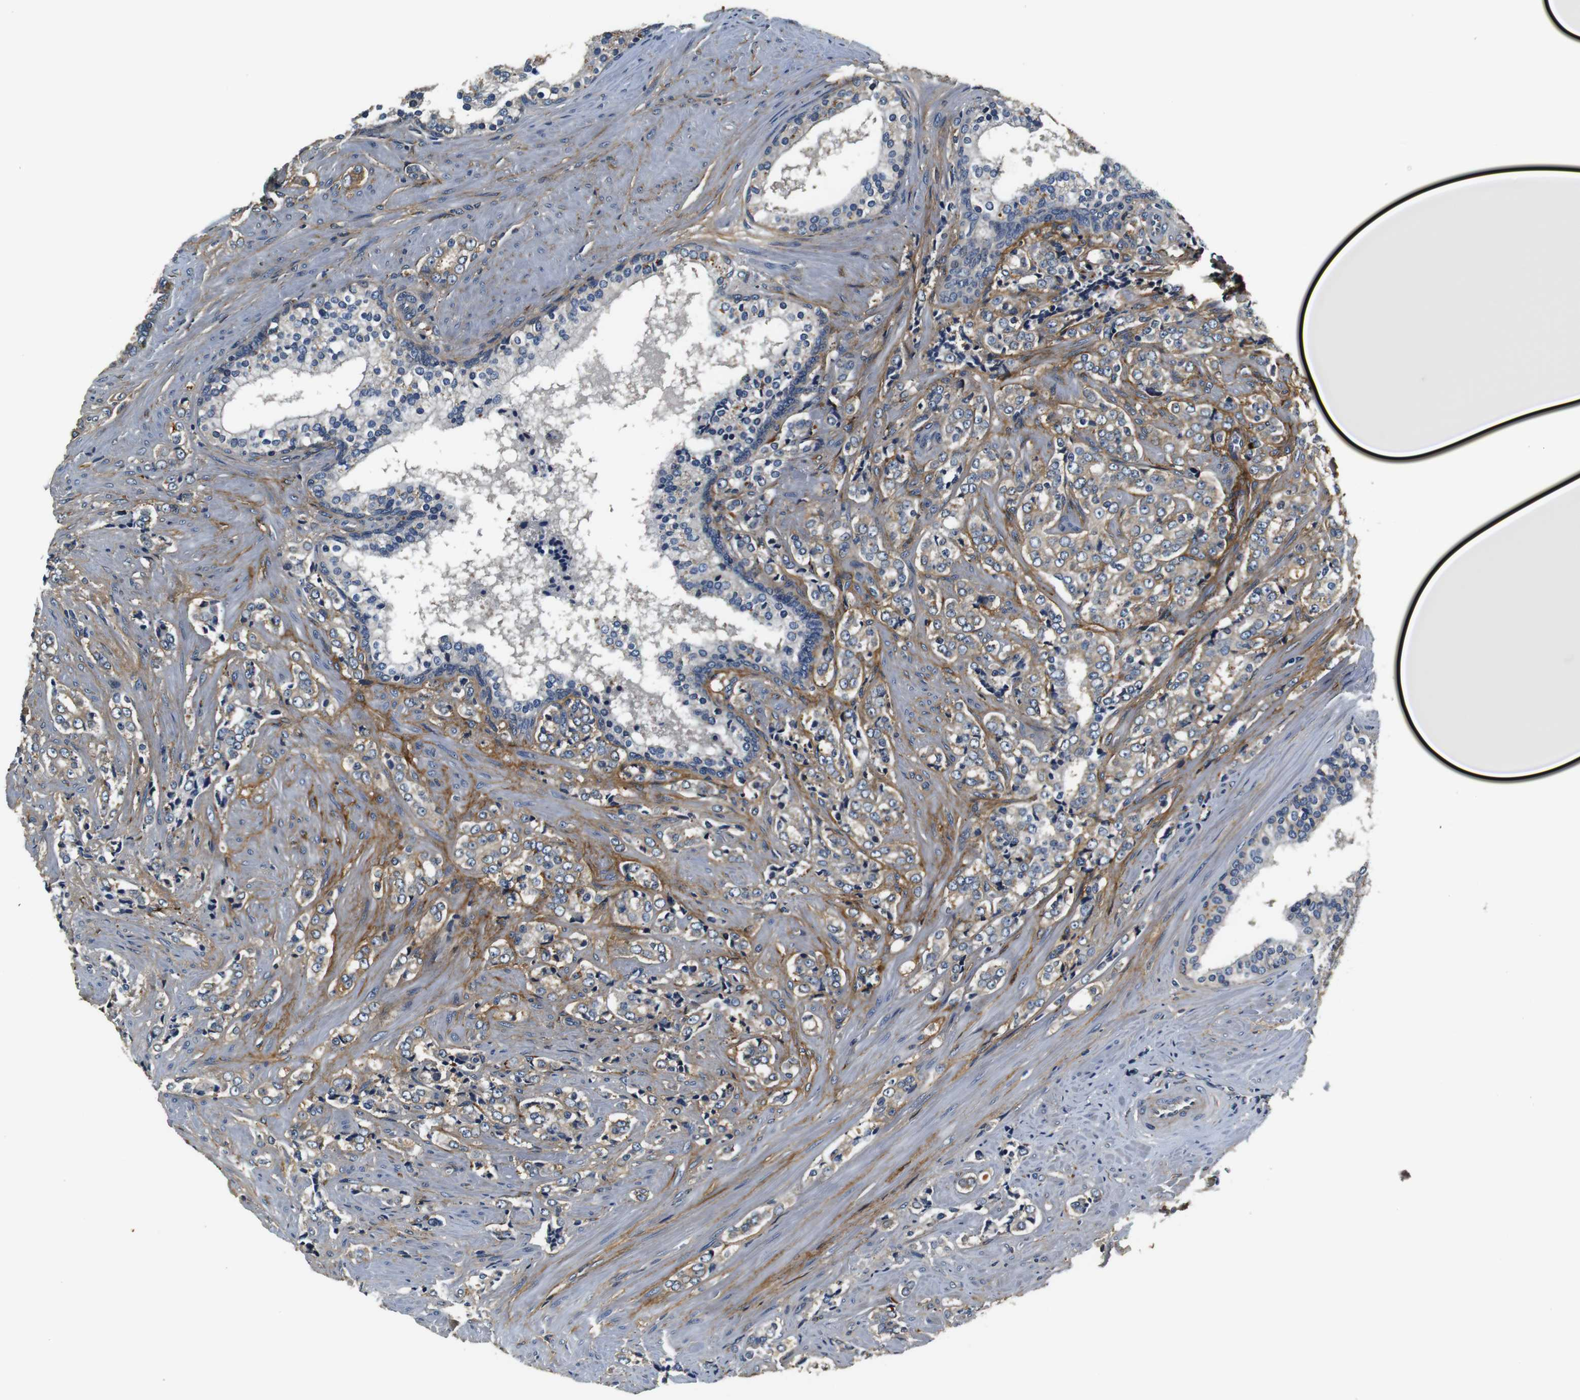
{"staining": {"intensity": "weak", "quantity": ">75%", "location": "cytoplasmic/membranous"}, "tissue": "prostate cancer", "cell_type": "Tumor cells", "image_type": "cancer", "snomed": [{"axis": "morphology", "description": "Adenocarcinoma, Low grade"}, {"axis": "topography", "description": "Prostate"}], "caption": "This is an image of IHC staining of prostate low-grade adenocarcinoma, which shows weak staining in the cytoplasmic/membranous of tumor cells.", "gene": "COL1A1", "patient": {"sex": "male", "age": 60}}